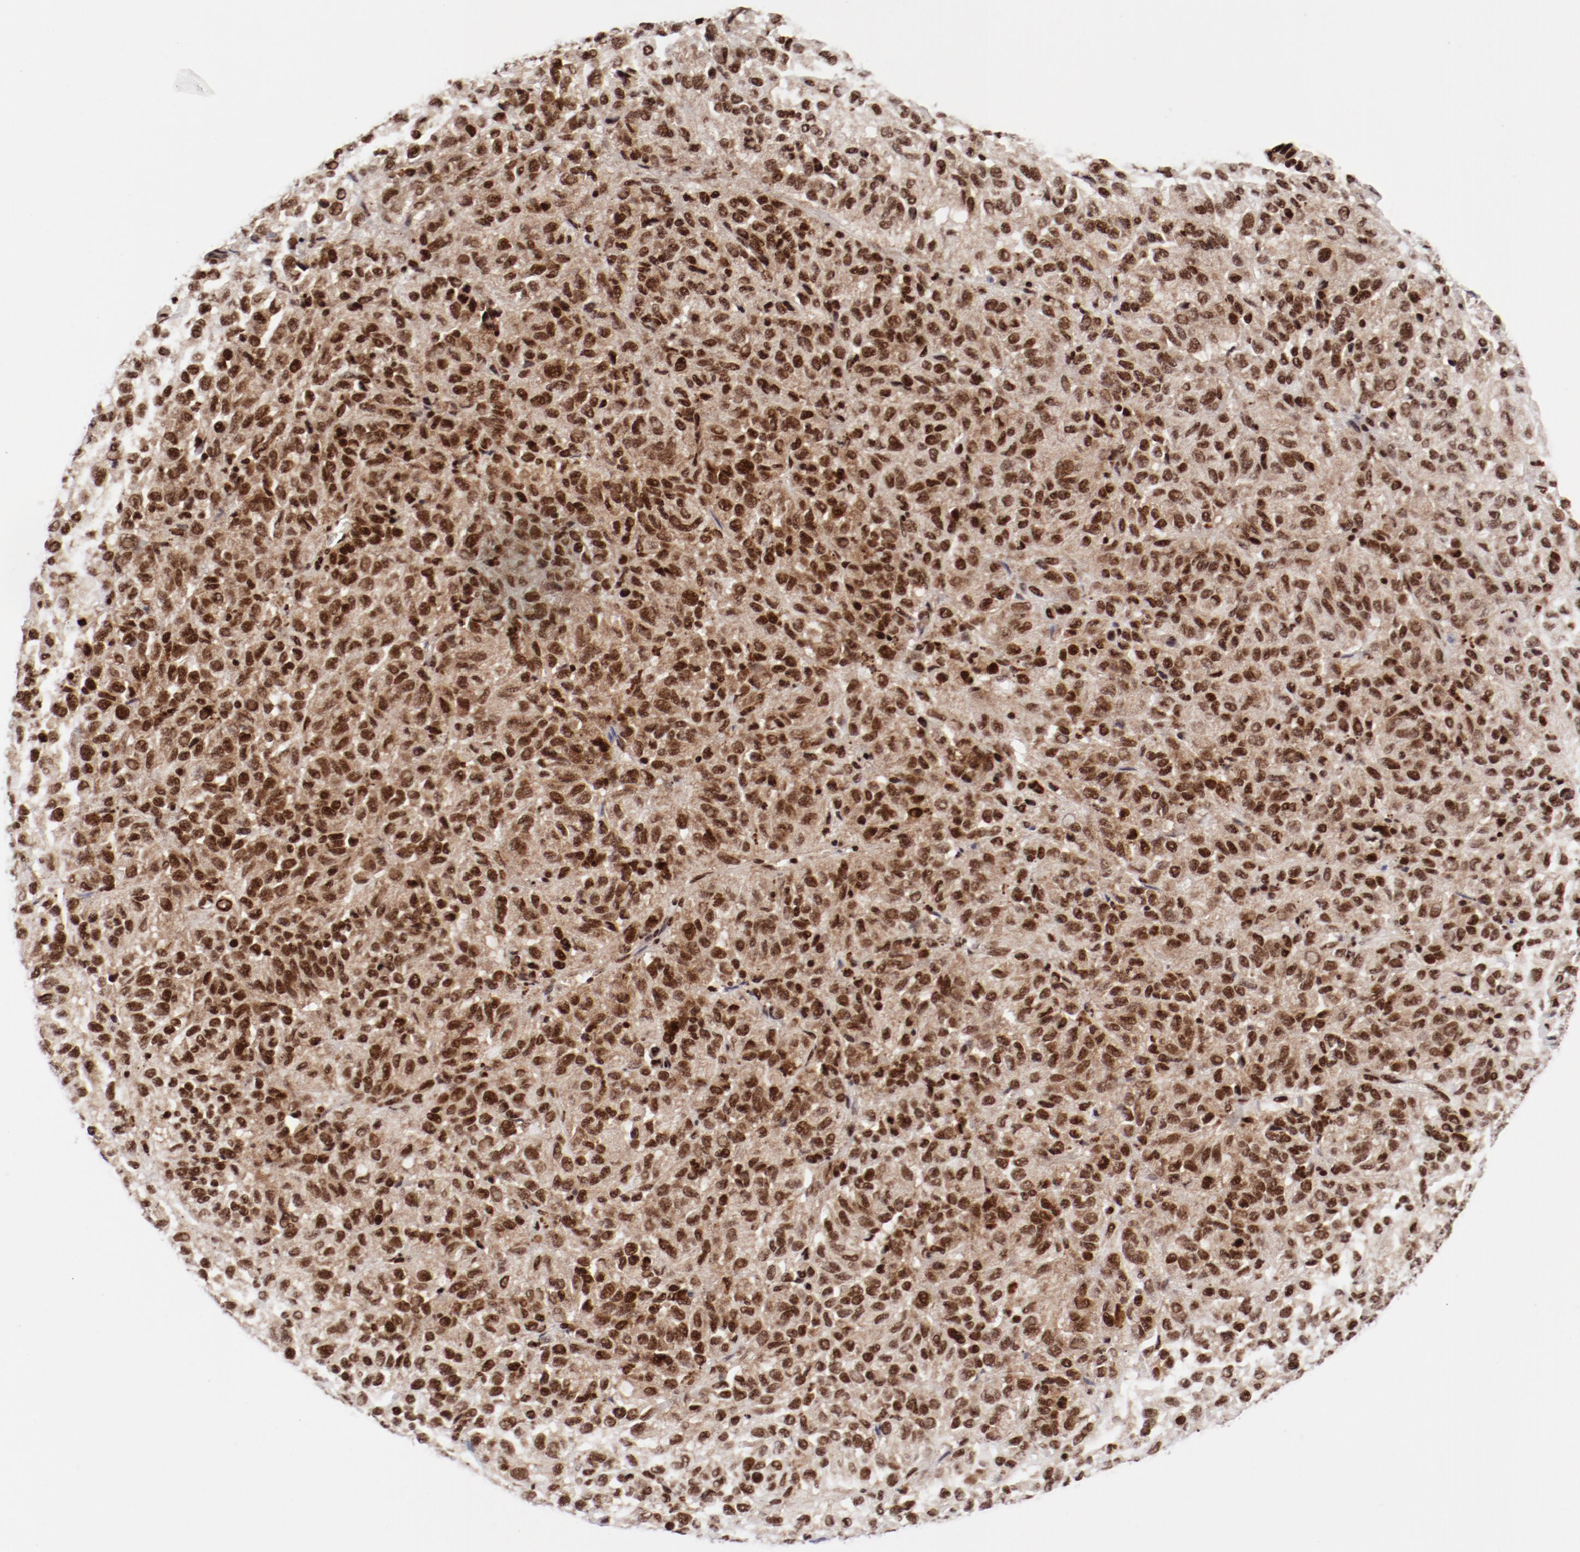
{"staining": {"intensity": "strong", "quantity": ">75%", "location": "nuclear"}, "tissue": "melanoma", "cell_type": "Tumor cells", "image_type": "cancer", "snomed": [{"axis": "morphology", "description": "Malignant melanoma, Metastatic site"}, {"axis": "topography", "description": "Lung"}], "caption": "Tumor cells show high levels of strong nuclear staining in about >75% of cells in human melanoma.", "gene": "NFYB", "patient": {"sex": "male", "age": 64}}